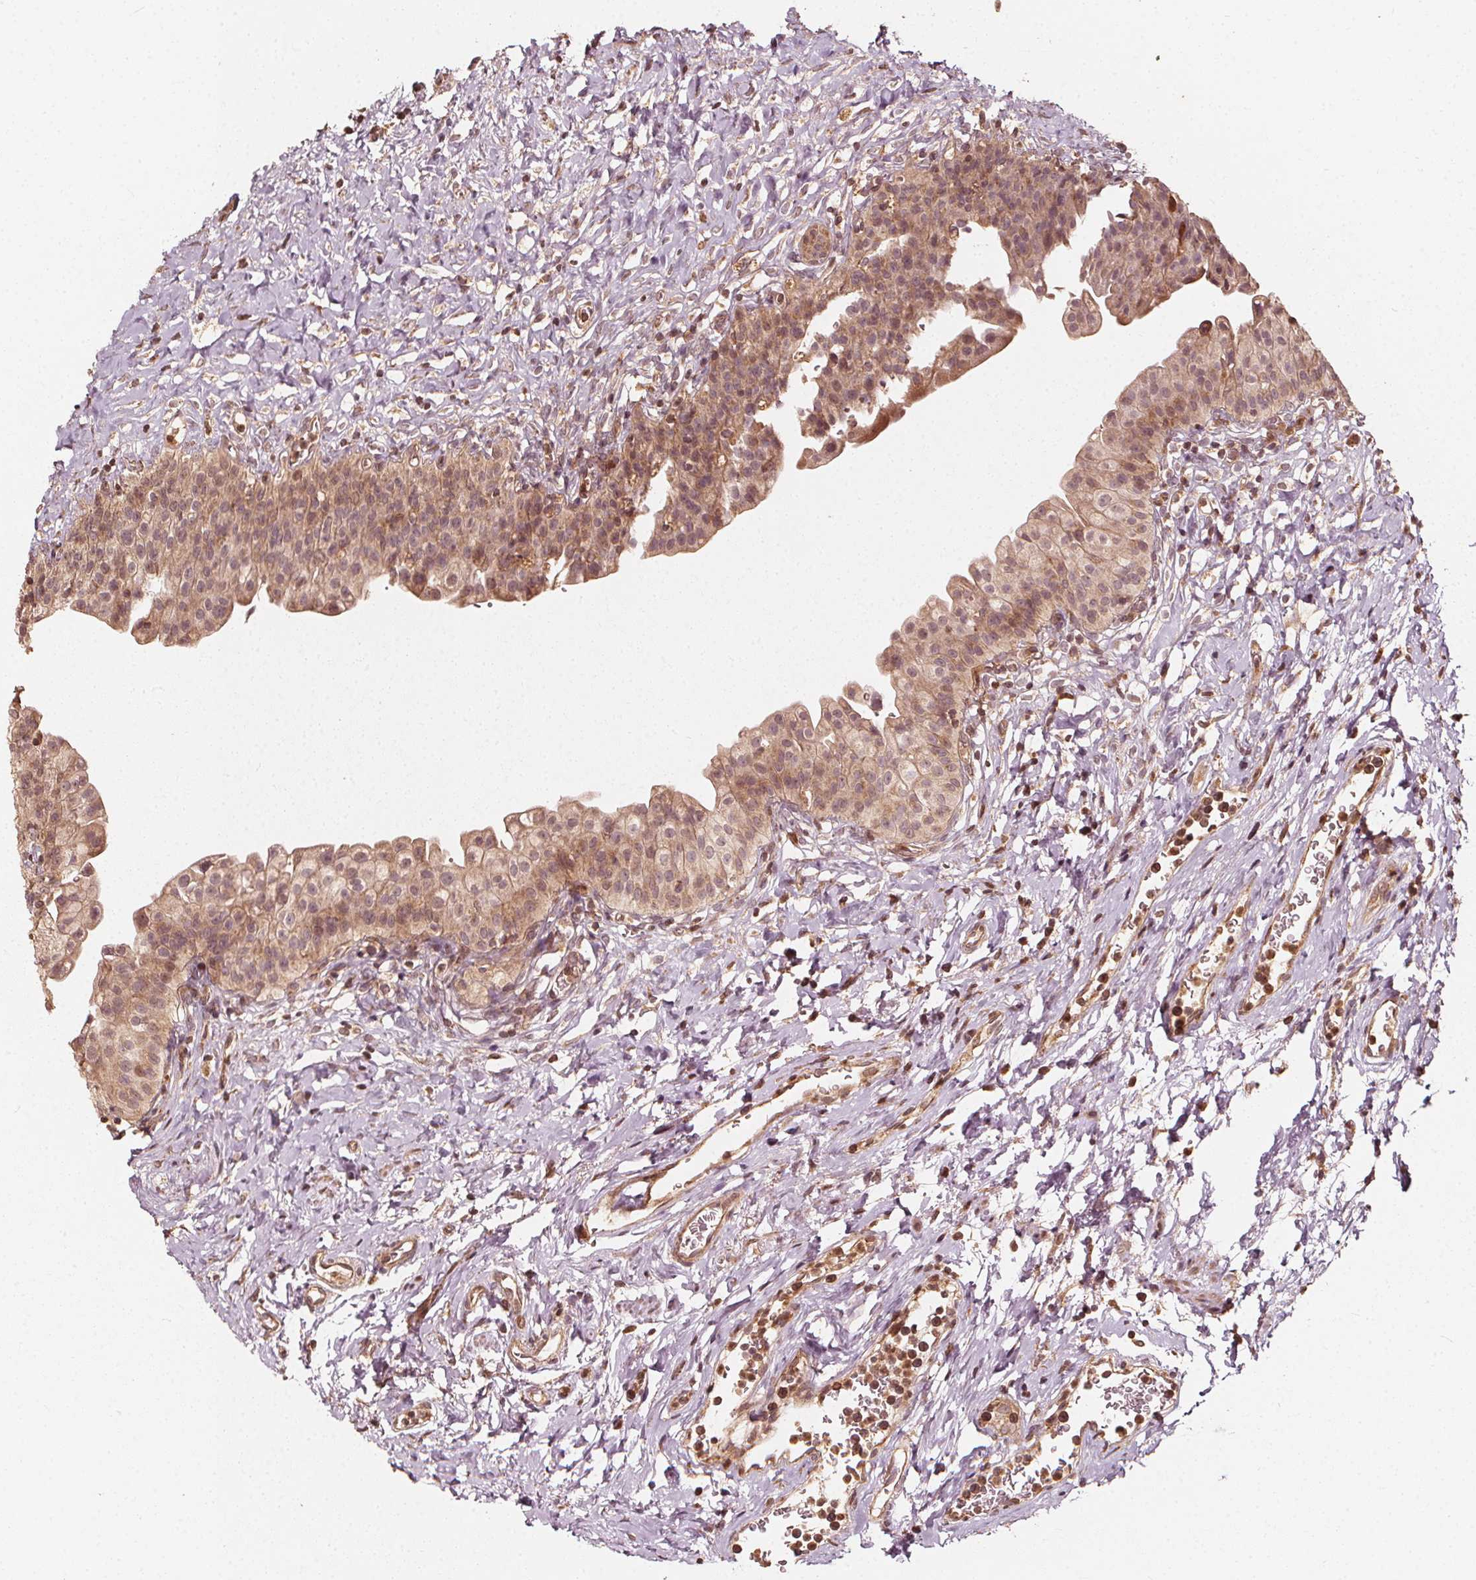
{"staining": {"intensity": "moderate", "quantity": ">75%", "location": "cytoplasmic/membranous,nuclear"}, "tissue": "urinary bladder", "cell_type": "Urothelial cells", "image_type": "normal", "snomed": [{"axis": "morphology", "description": "Normal tissue, NOS"}, {"axis": "topography", "description": "Urinary bladder"}], "caption": "Urinary bladder stained with immunohistochemistry (IHC) shows moderate cytoplasmic/membranous,nuclear expression in about >75% of urothelial cells. The staining is performed using DAB (3,3'-diaminobenzidine) brown chromogen to label protein expression. The nuclei are counter-stained blue using hematoxylin.", "gene": "NPC1", "patient": {"sex": "male", "age": 76}}